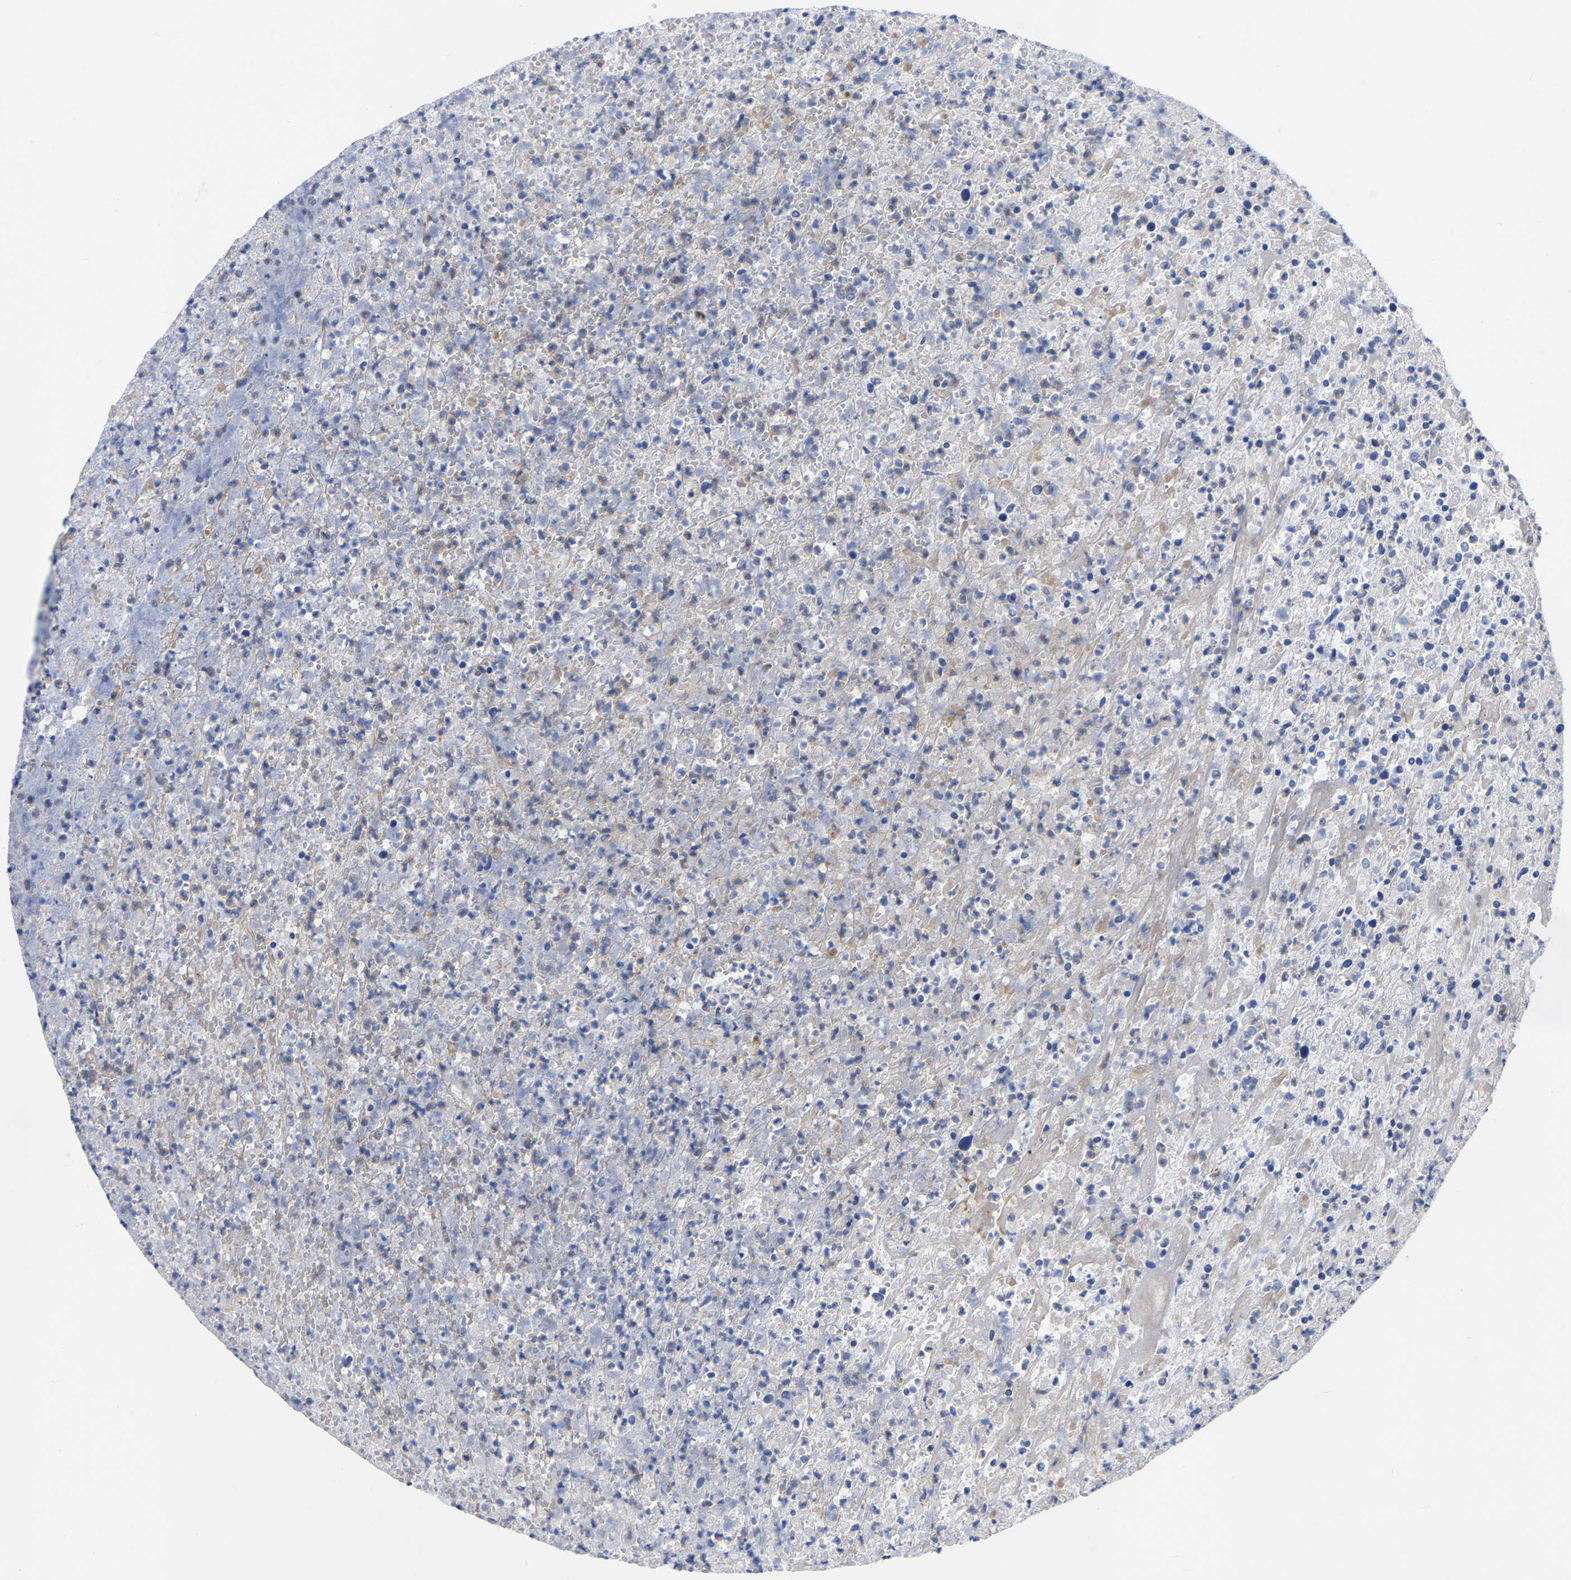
{"staining": {"intensity": "negative", "quantity": "none", "location": "none"}, "tissue": "urothelial cancer", "cell_type": "Tumor cells", "image_type": "cancer", "snomed": [{"axis": "morphology", "description": "Urothelial carcinoma, High grade"}, {"axis": "topography", "description": "Urinary bladder"}], "caption": "Photomicrograph shows no protein positivity in tumor cells of urothelial carcinoma (high-grade) tissue.", "gene": "PTPN7", "patient": {"sex": "male", "age": 46}}